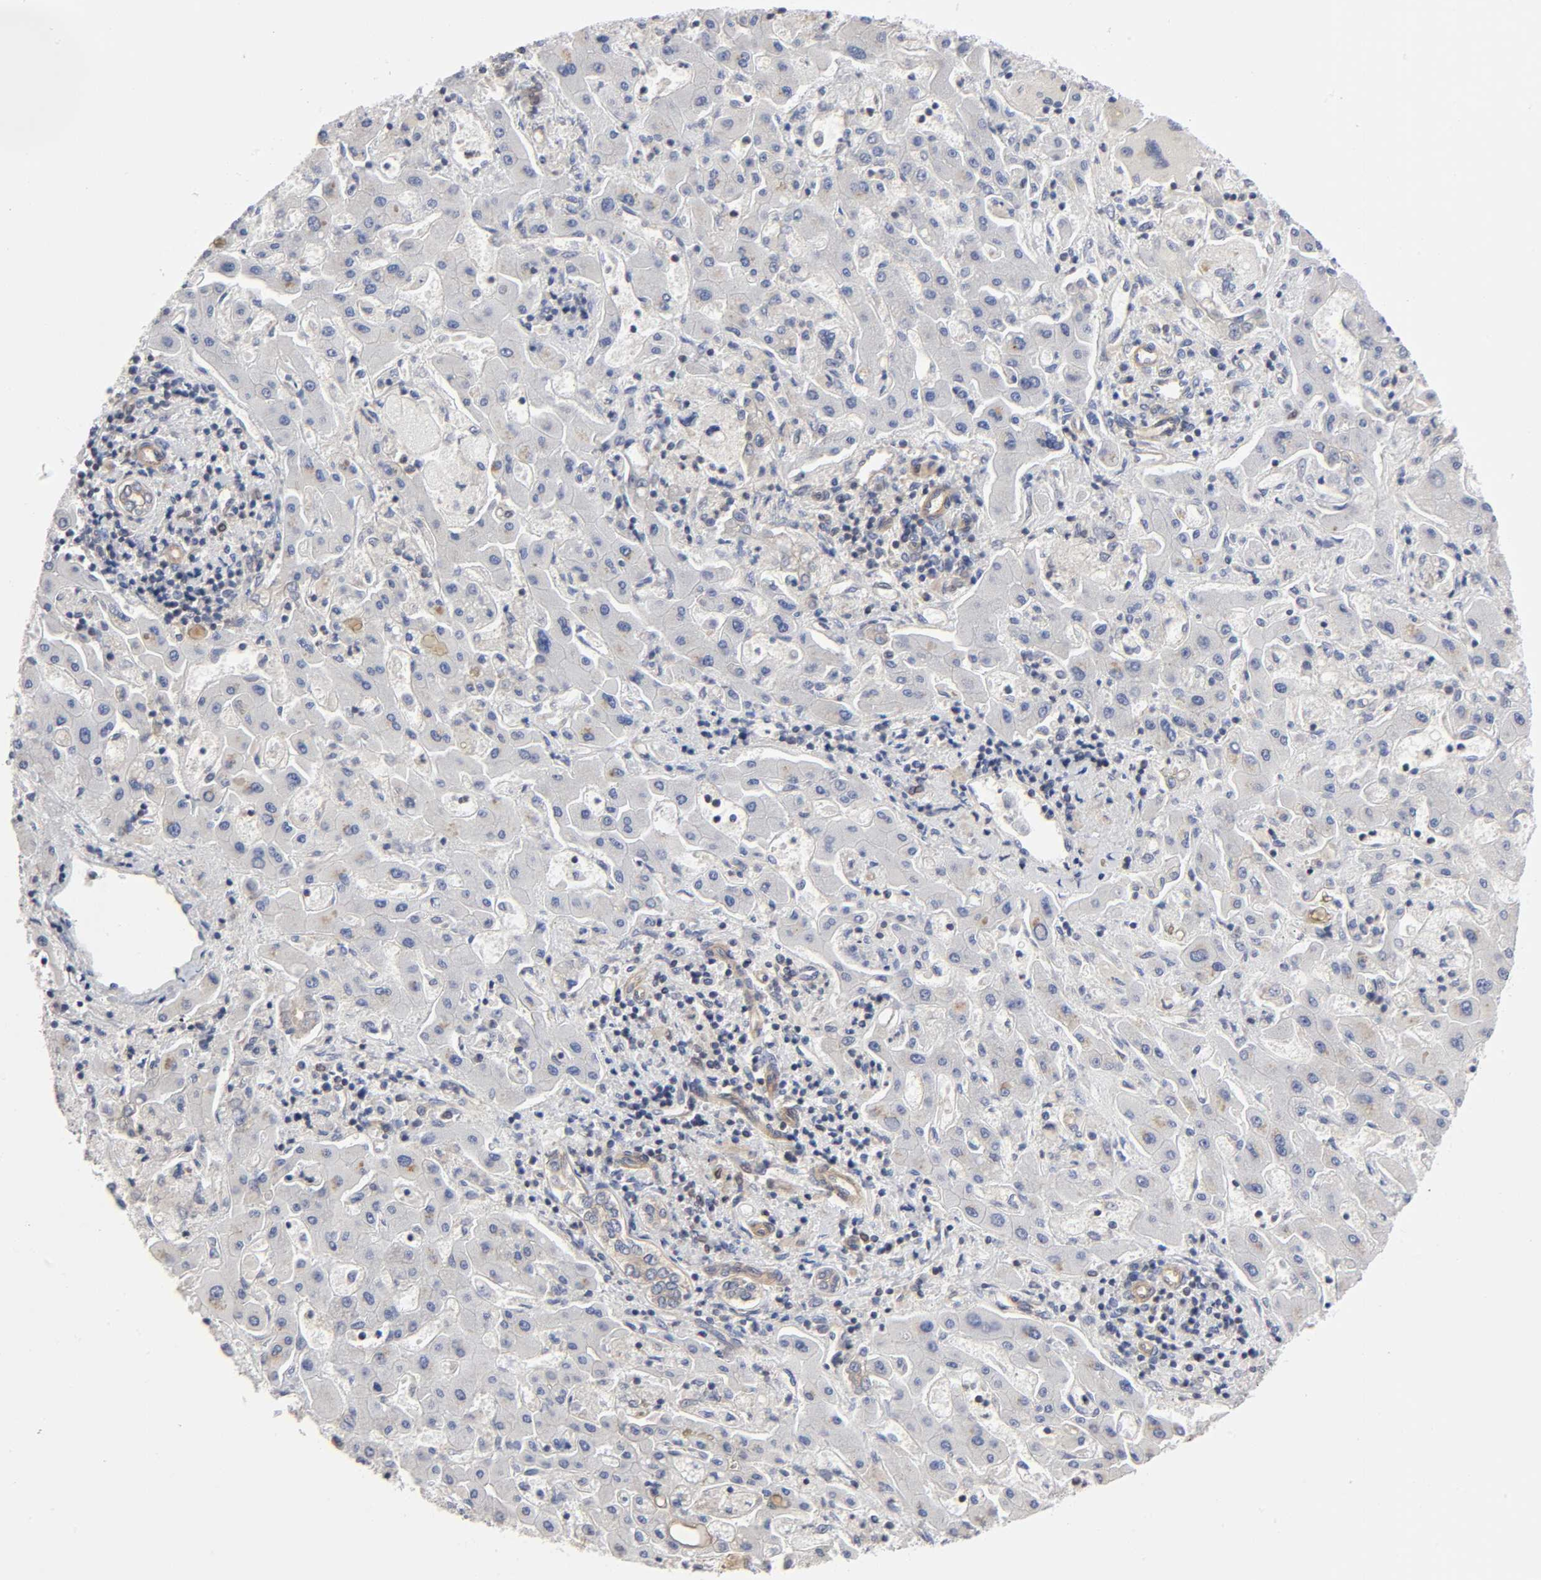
{"staining": {"intensity": "negative", "quantity": "none", "location": "none"}, "tissue": "liver cancer", "cell_type": "Tumor cells", "image_type": "cancer", "snomed": [{"axis": "morphology", "description": "Cholangiocarcinoma"}, {"axis": "topography", "description": "Liver"}], "caption": "Liver cholangiocarcinoma stained for a protein using immunohistochemistry shows no expression tumor cells.", "gene": "STRN3", "patient": {"sex": "male", "age": 50}}